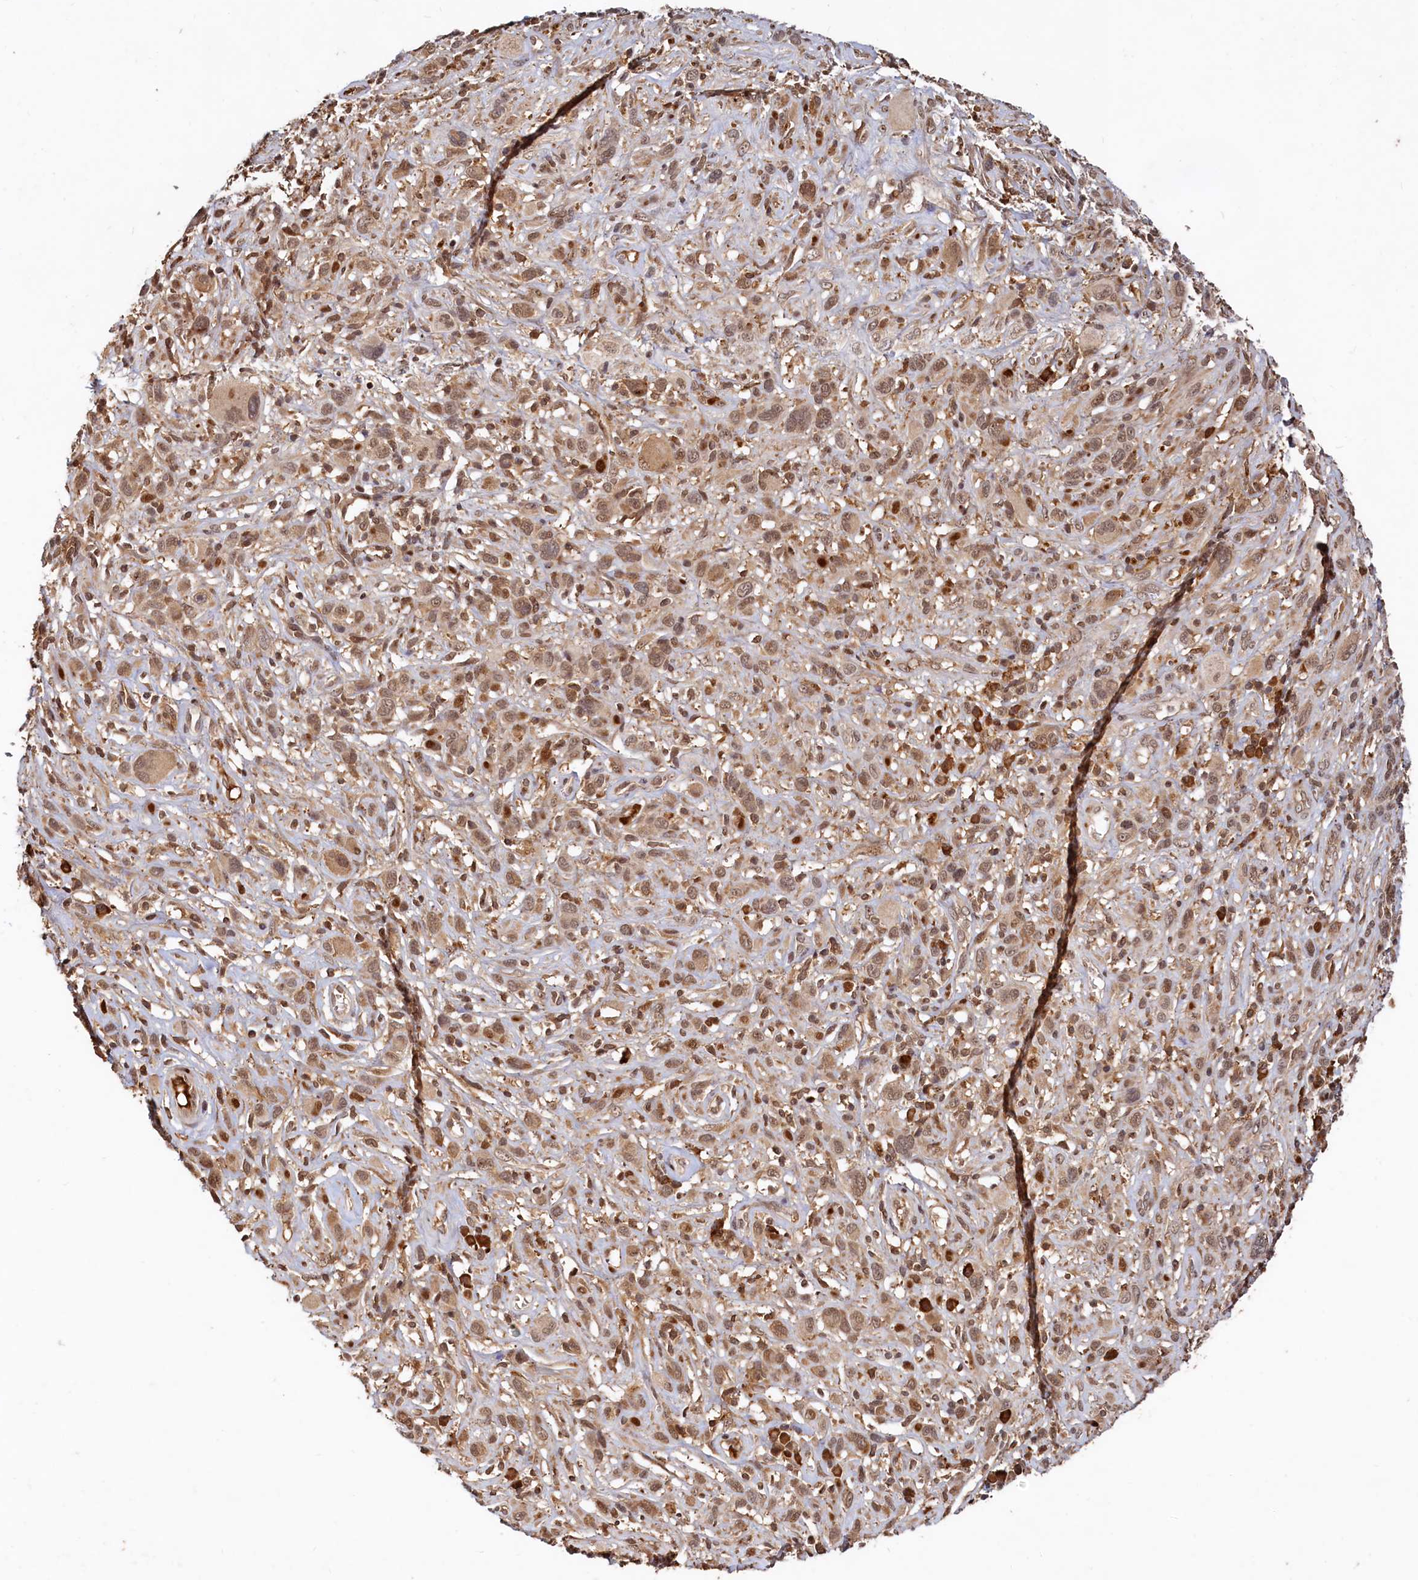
{"staining": {"intensity": "moderate", "quantity": ">75%", "location": "nuclear"}, "tissue": "melanoma", "cell_type": "Tumor cells", "image_type": "cancer", "snomed": [{"axis": "morphology", "description": "Malignant melanoma, NOS"}, {"axis": "topography", "description": "Skin of trunk"}], "caption": "This photomicrograph exhibits melanoma stained with IHC to label a protein in brown. The nuclear of tumor cells show moderate positivity for the protein. Nuclei are counter-stained blue.", "gene": "TRAPPC4", "patient": {"sex": "male", "age": 71}}